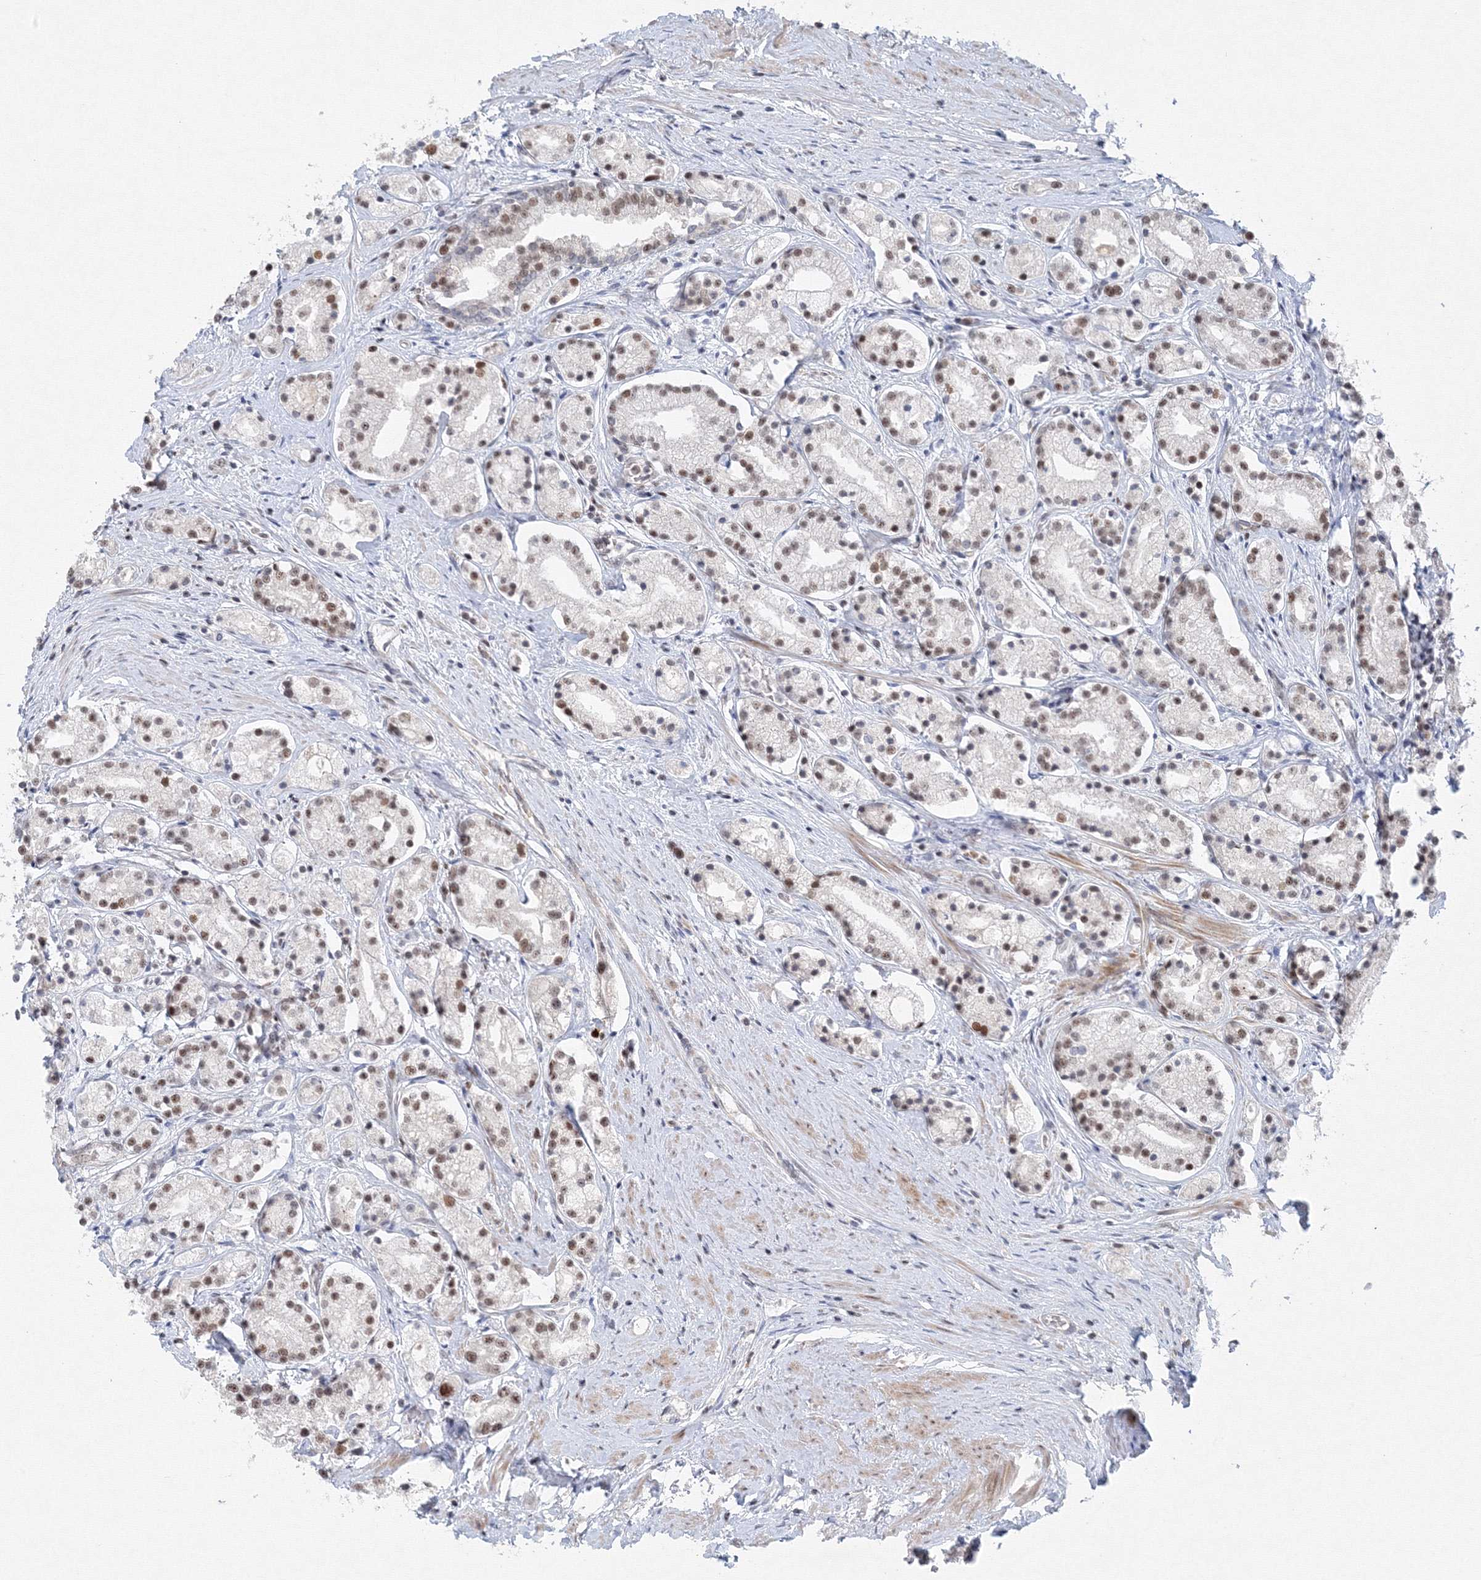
{"staining": {"intensity": "weak", "quantity": "<25%", "location": "nuclear"}, "tissue": "prostate cancer", "cell_type": "Tumor cells", "image_type": "cancer", "snomed": [{"axis": "morphology", "description": "Adenocarcinoma, High grade"}, {"axis": "topography", "description": "Prostate"}], "caption": "Tumor cells show no significant staining in prostate cancer (adenocarcinoma (high-grade)). (DAB (3,3'-diaminobenzidine) immunohistochemistry (IHC), high magnification).", "gene": "KIF4A", "patient": {"sex": "male", "age": 69}}